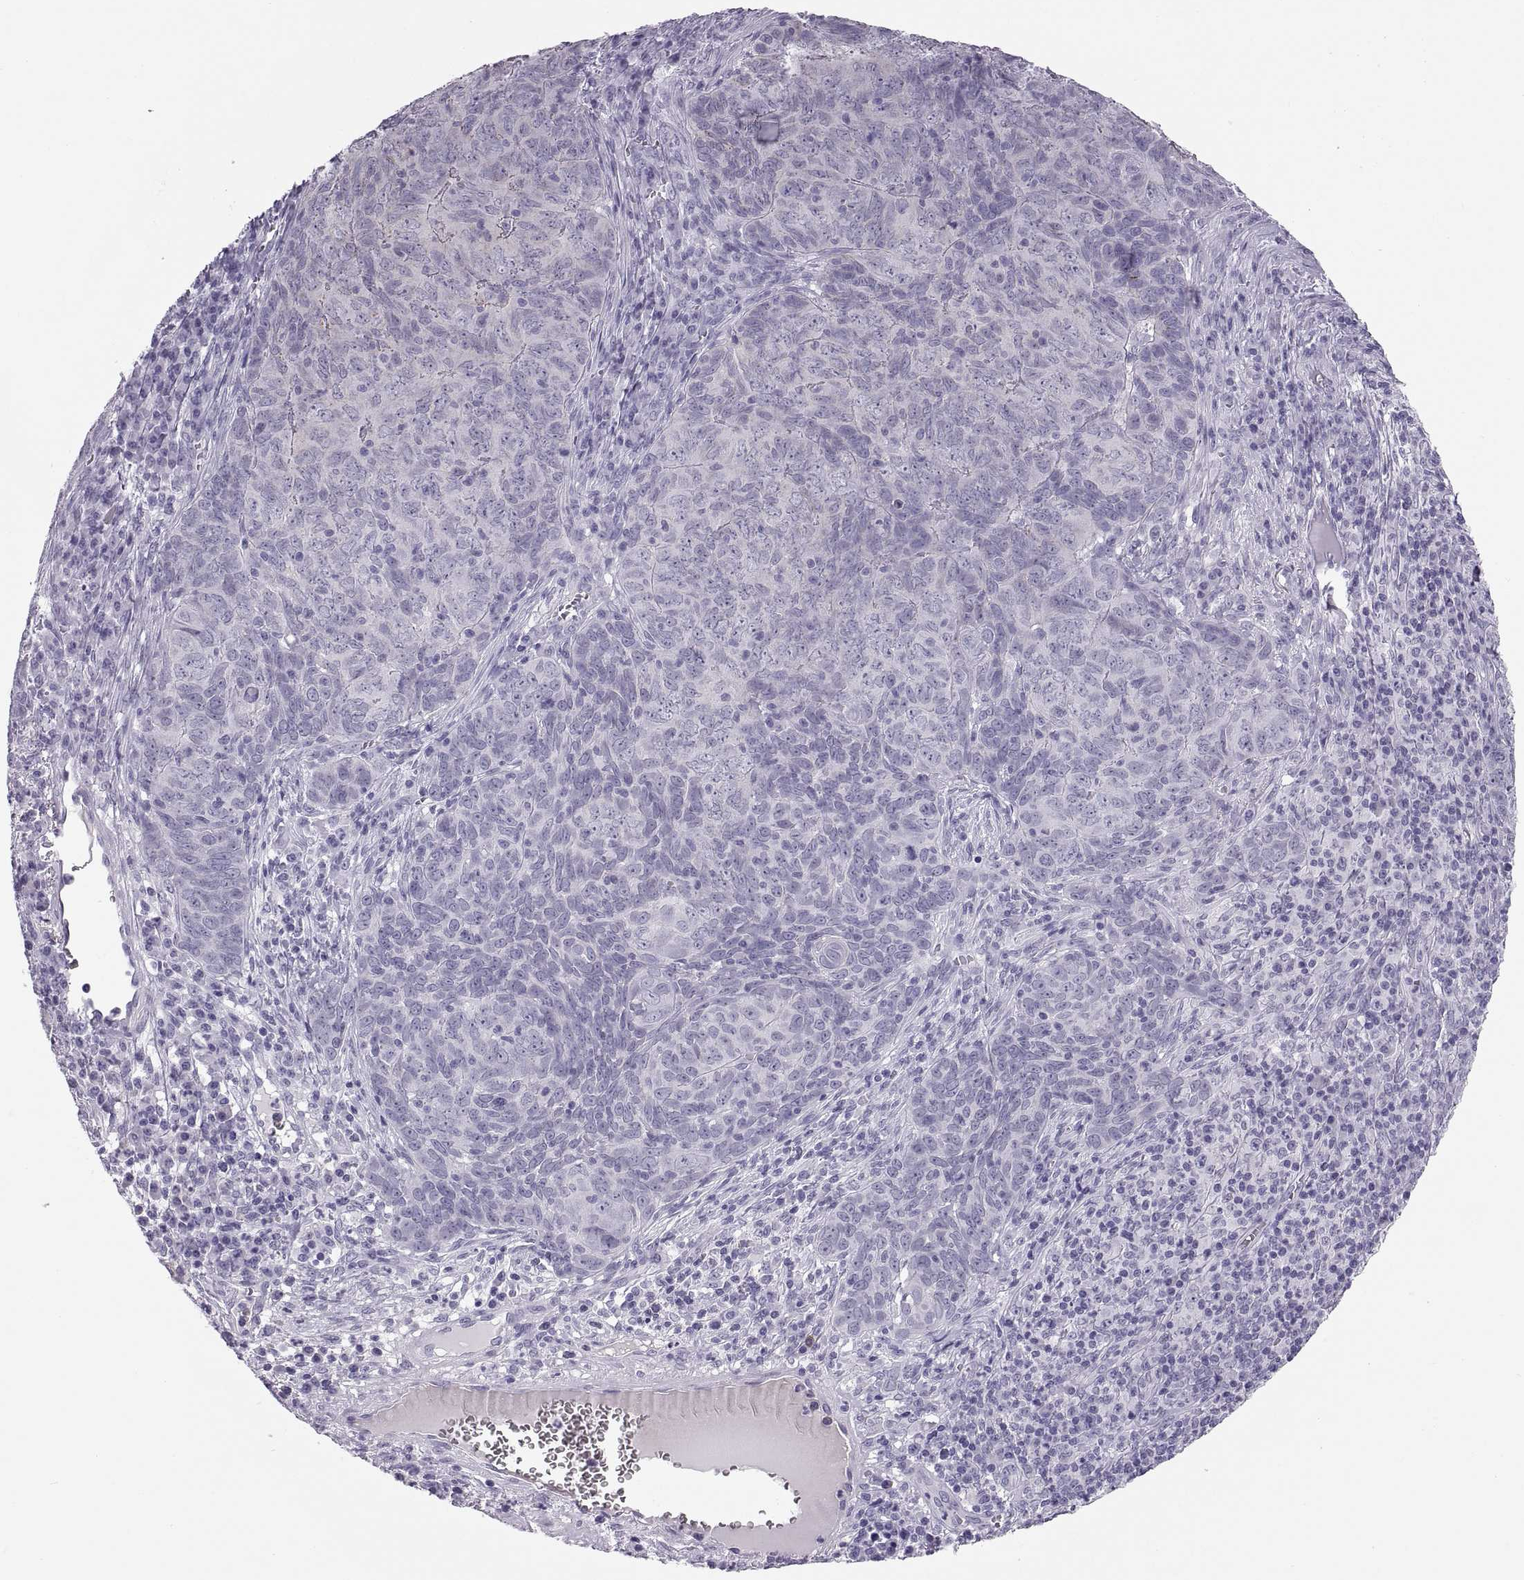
{"staining": {"intensity": "negative", "quantity": "none", "location": "none"}, "tissue": "skin cancer", "cell_type": "Tumor cells", "image_type": "cancer", "snomed": [{"axis": "morphology", "description": "Squamous cell carcinoma, NOS"}, {"axis": "topography", "description": "Skin"}, {"axis": "topography", "description": "Anal"}], "caption": "Skin cancer was stained to show a protein in brown. There is no significant positivity in tumor cells.", "gene": "QRICH2", "patient": {"sex": "female", "age": 51}}